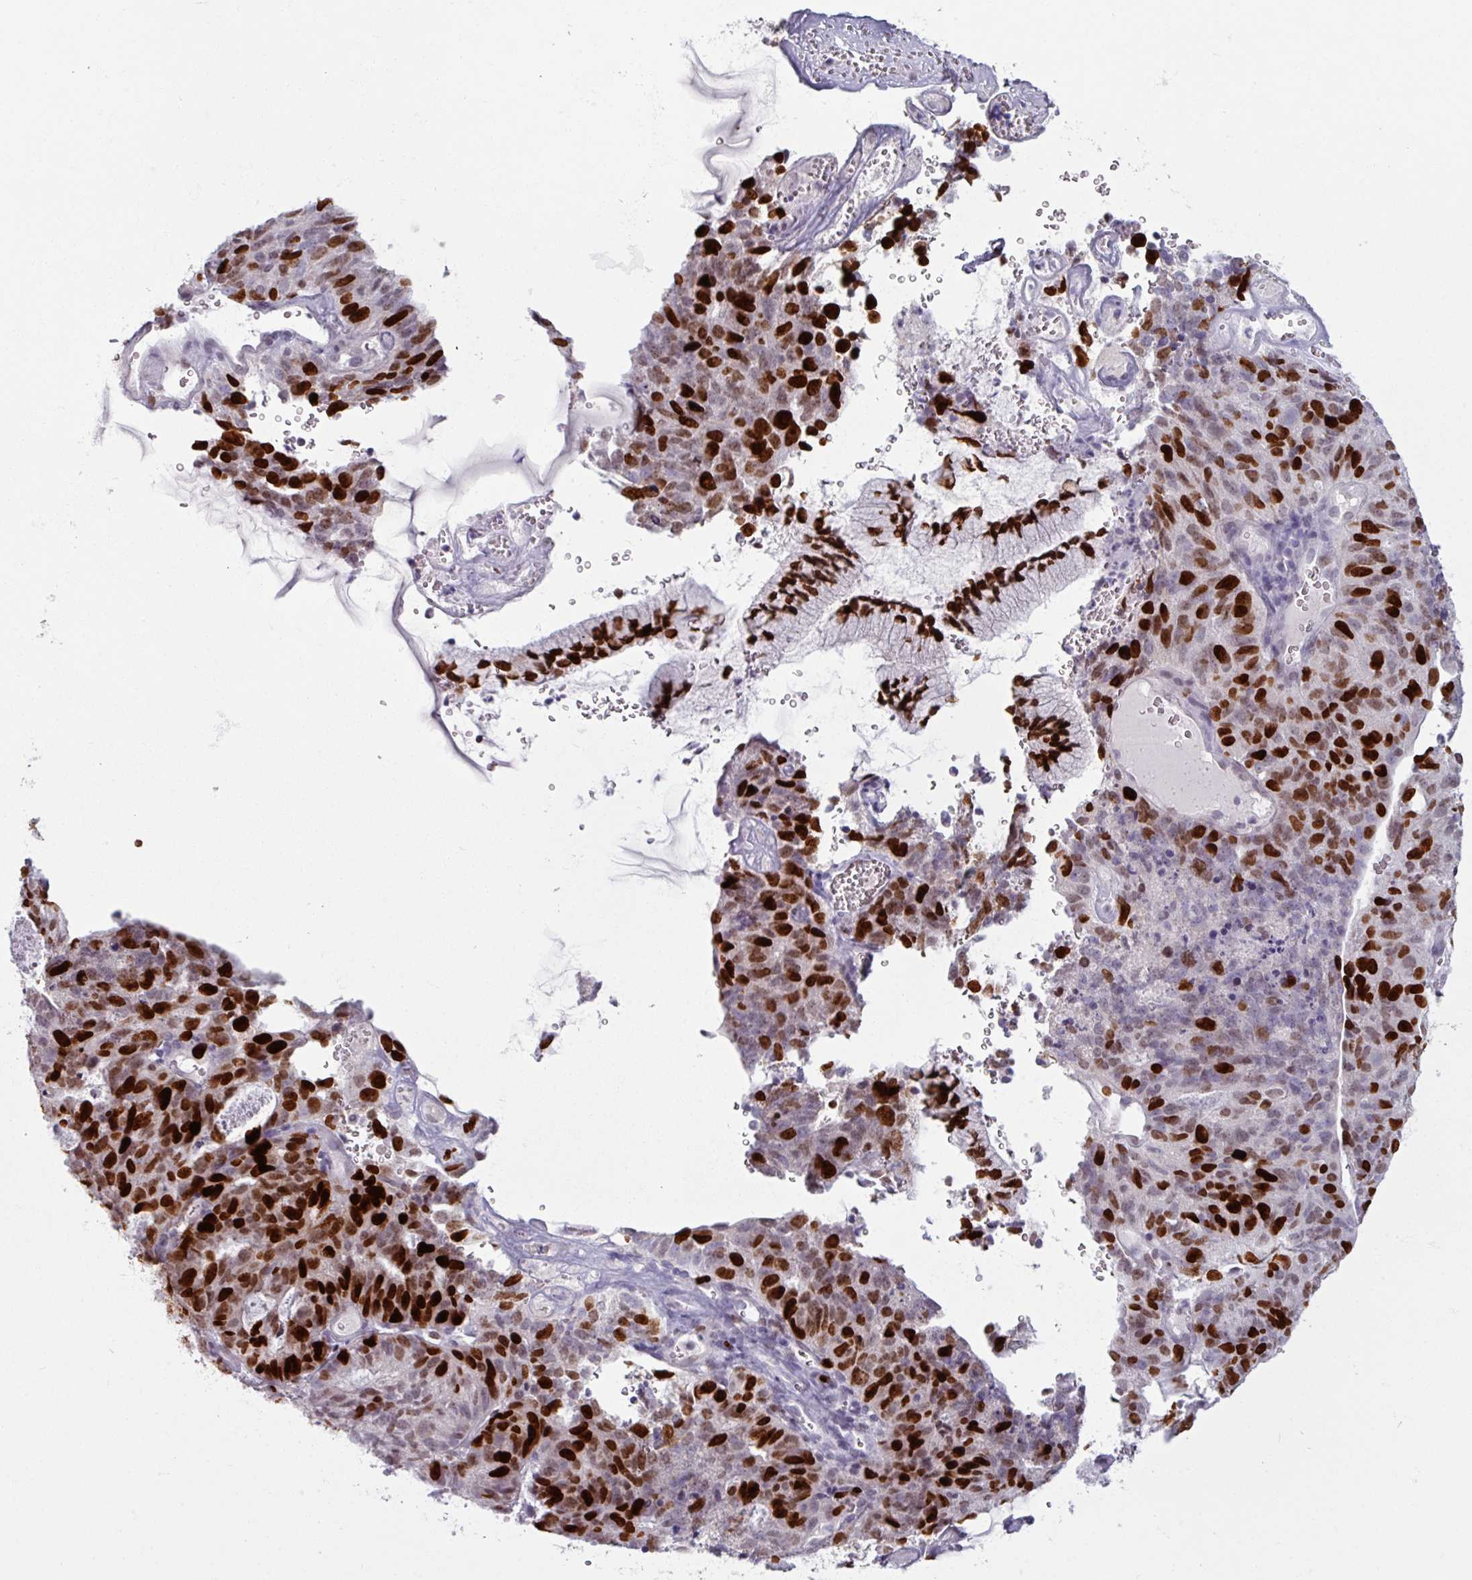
{"staining": {"intensity": "strong", "quantity": ">75%", "location": "nuclear"}, "tissue": "cervical cancer", "cell_type": "Tumor cells", "image_type": "cancer", "snomed": [{"axis": "morphology", "description": "Adenocarcinoma, NOS"}, {"axis": "topography", "description": "Cervix"}], "caption": "Immunohistochemical staining of human cervical cancer (adenocarcinoma) demonstrates high levels of strong nuclear positivity in approximately >75% of tumor cells. (Brightfield microscopy of DAB IHC at high magnification).", "gene": "ATAD2", "patient": {"sex": "female", "age": 38}}